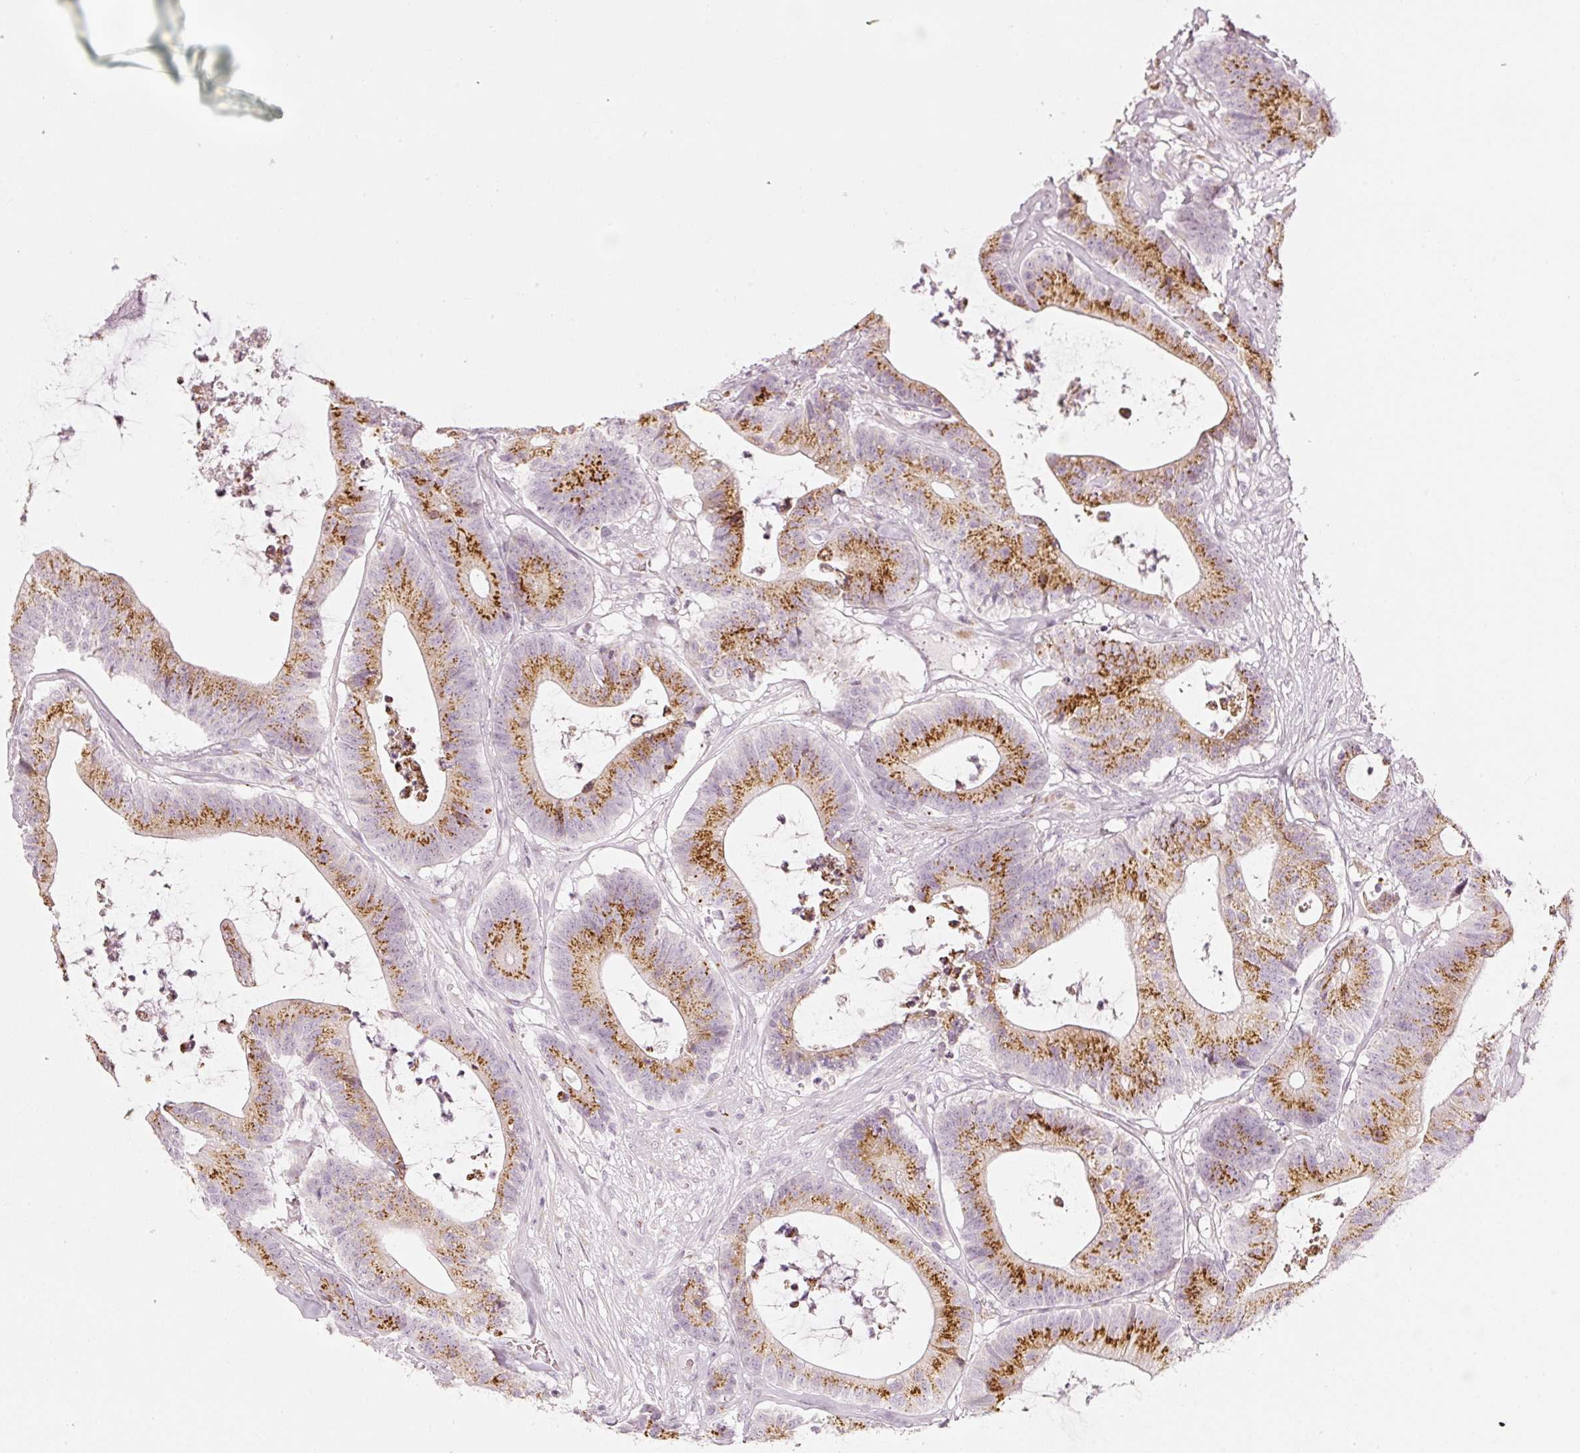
{"staining": {"intensity": "strong", "quantity": ">75%", "location": "cytoplasmic/membranous"}, "tissue": "colorectal cancer", "cell_type": "Tumor cells", "image_type": "cancer", "snomed": [{"axis": "morphology", "description": "Adenocarcinoma, NOS"}, {"axis": "topography", "description": "Colon"}], "caption": "Colorectal adenocarcinoma stained for a protein (brown) shows strong cytoplasmic/membranous positive staining in about >75% of tumor cells.", "gene": "SDF4", "patient": {"sex": "female", "age": 84}}